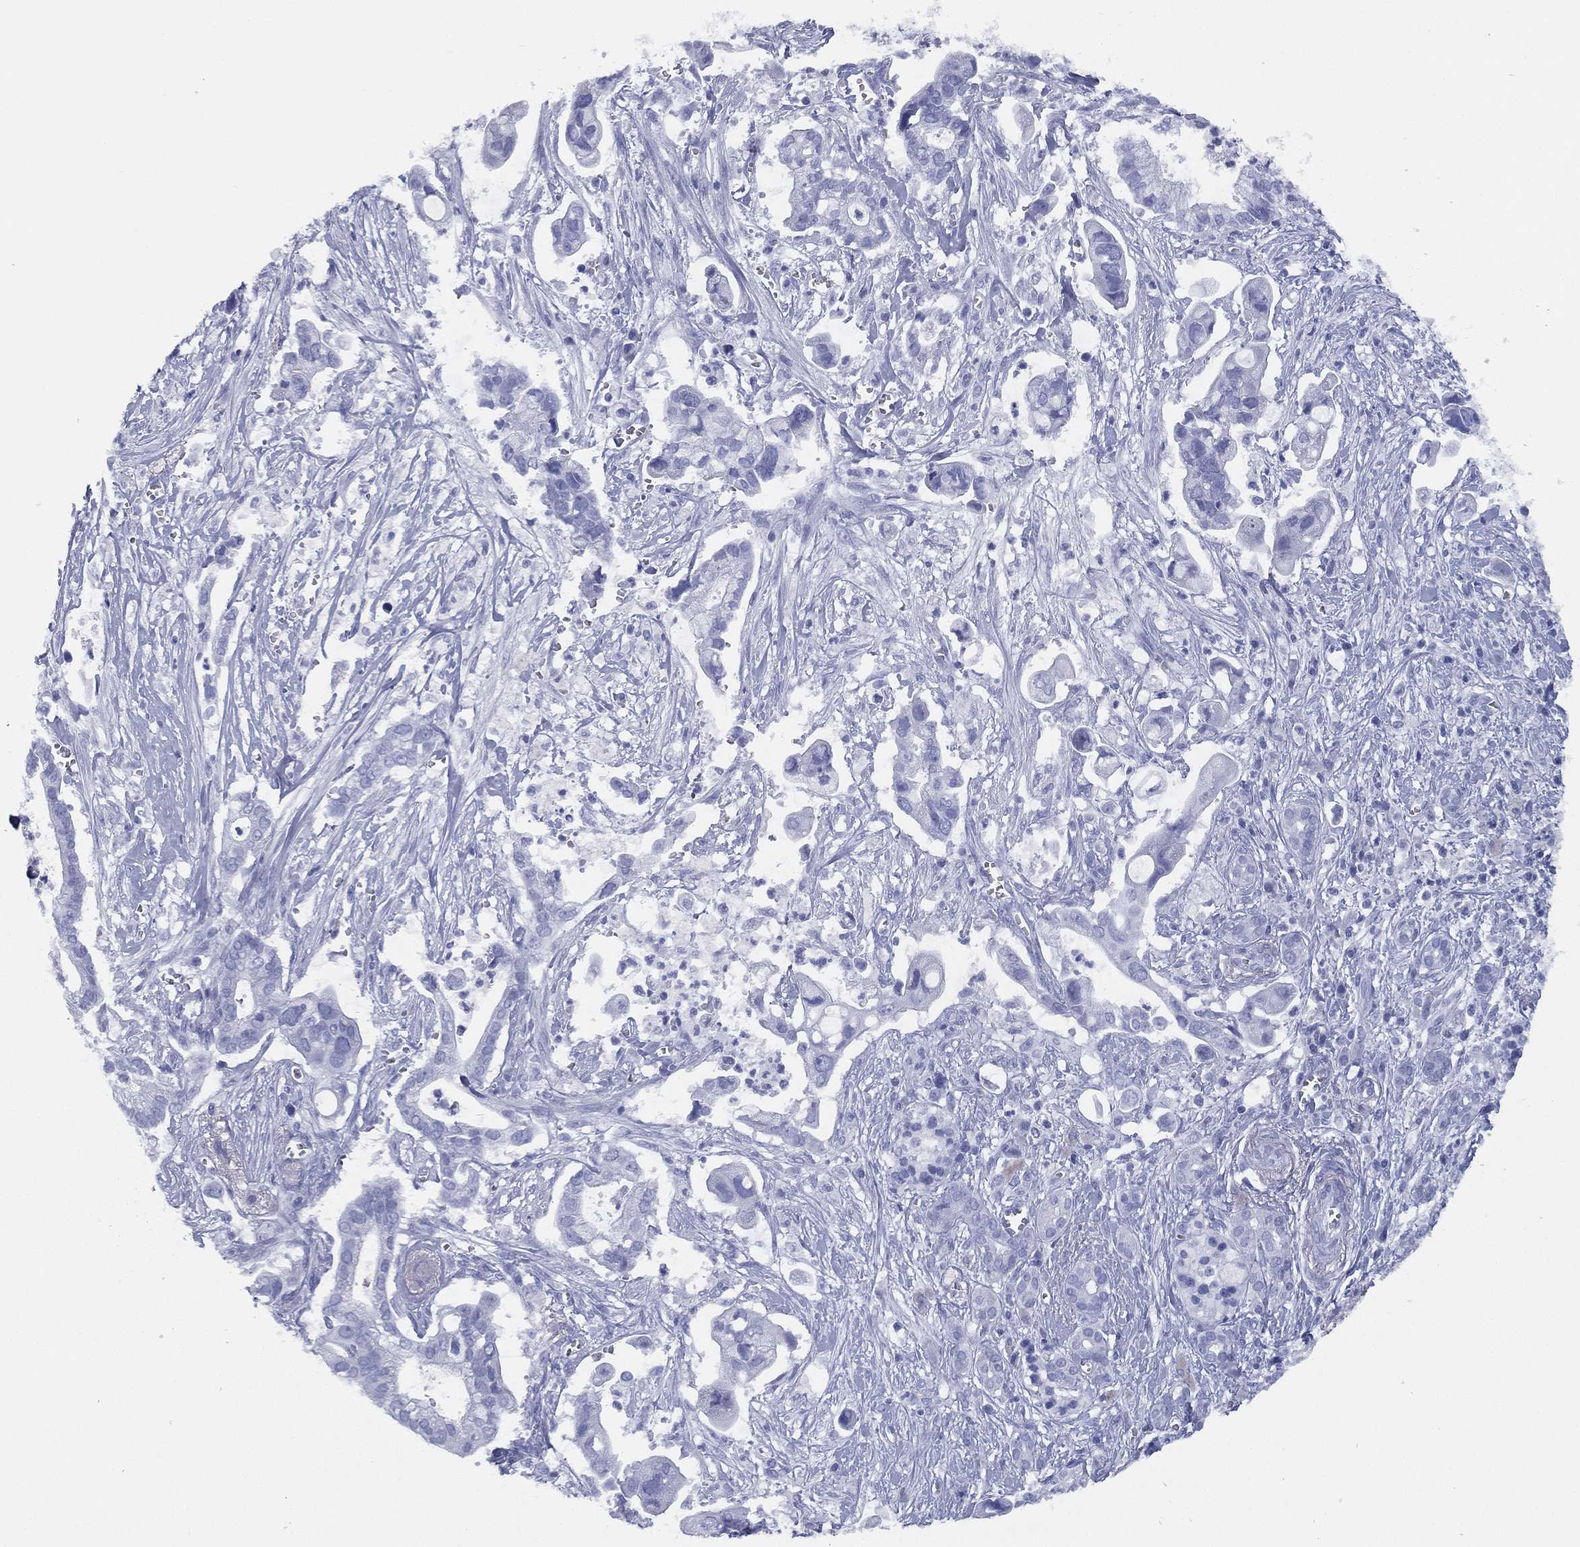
{"staining": {"intensity": "negative", "quantity": "none", "location": "none"}, "tissue": "pancreatic cancer", "cell_type": "Tumor cells", "image_type": "cancer", "snomed": [{"axis": "morphology", "description": "Adenocarcinoma, NOS"}, {"axis": "topography", "description": "Pancreas"}], "caption": "A high-resolution photomicrograph shows immunohistochemistry (IHC) staining of adenocarcinoma (pancreatic), which displays no significant positivity in tumor cells.", "gene": "TMEM252", "patient": {"sex": "male", "age": 61}}